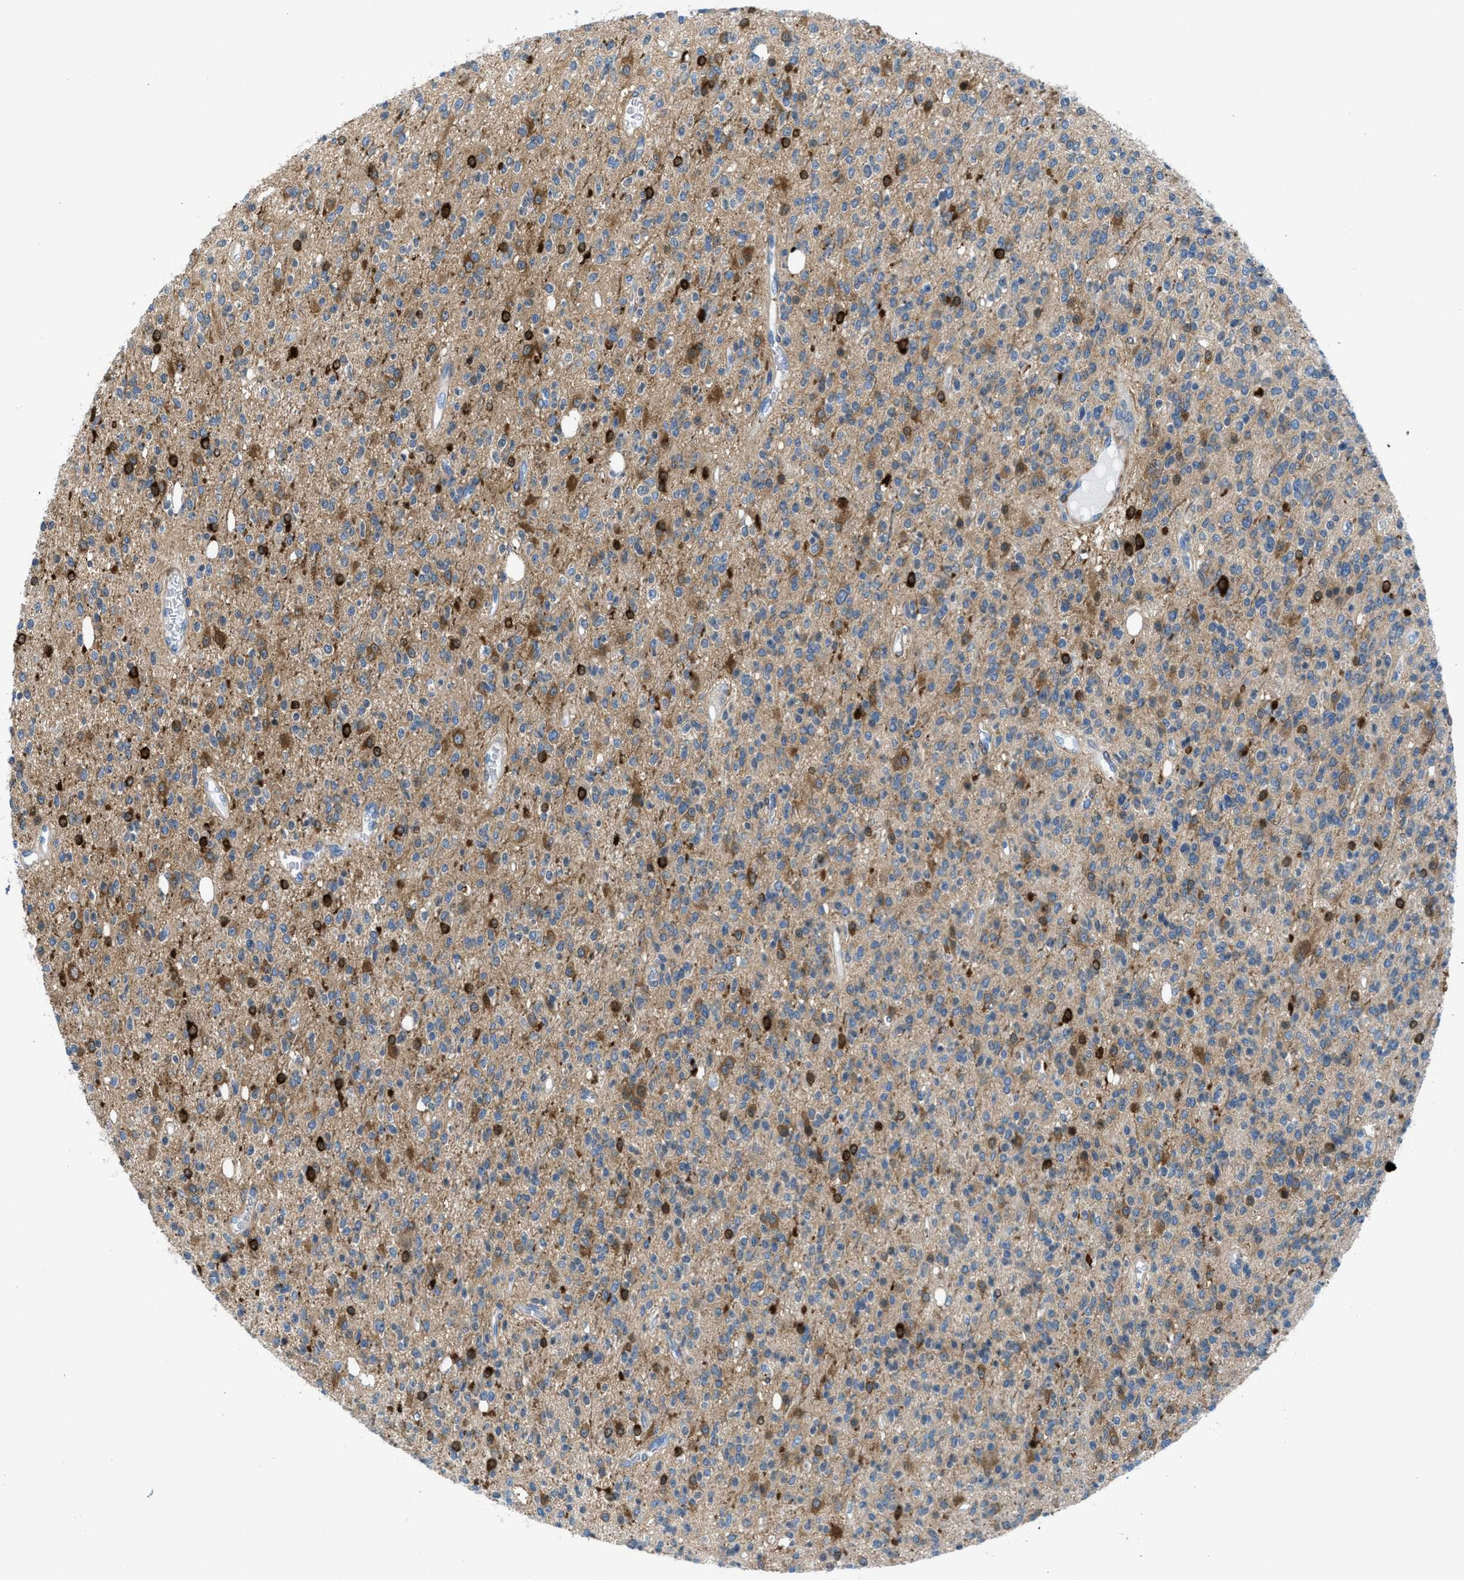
{"staining": {"intensity": "strong", "quantity": "25%-75%", "location": "cytoplasmic/membranous"}, "tissue": "glioma", "cell_type": "Tumor cells", "image_type": "cancer", "snomed": [{"axis": "morphology", "description": "Glioma, malignant, High grade"}, {"axis": "topography", "description": "pancreas cauda"}], "caption": "Immunohistochemical staining of human glioma shows high levels of strong cytoplasmic/membranous positivity in approximately 25%-75% of tumor cells. Nuclei are stained in blue.", "gene": "MAPRE2", "patient": {"sex": "male", "age": 60}}